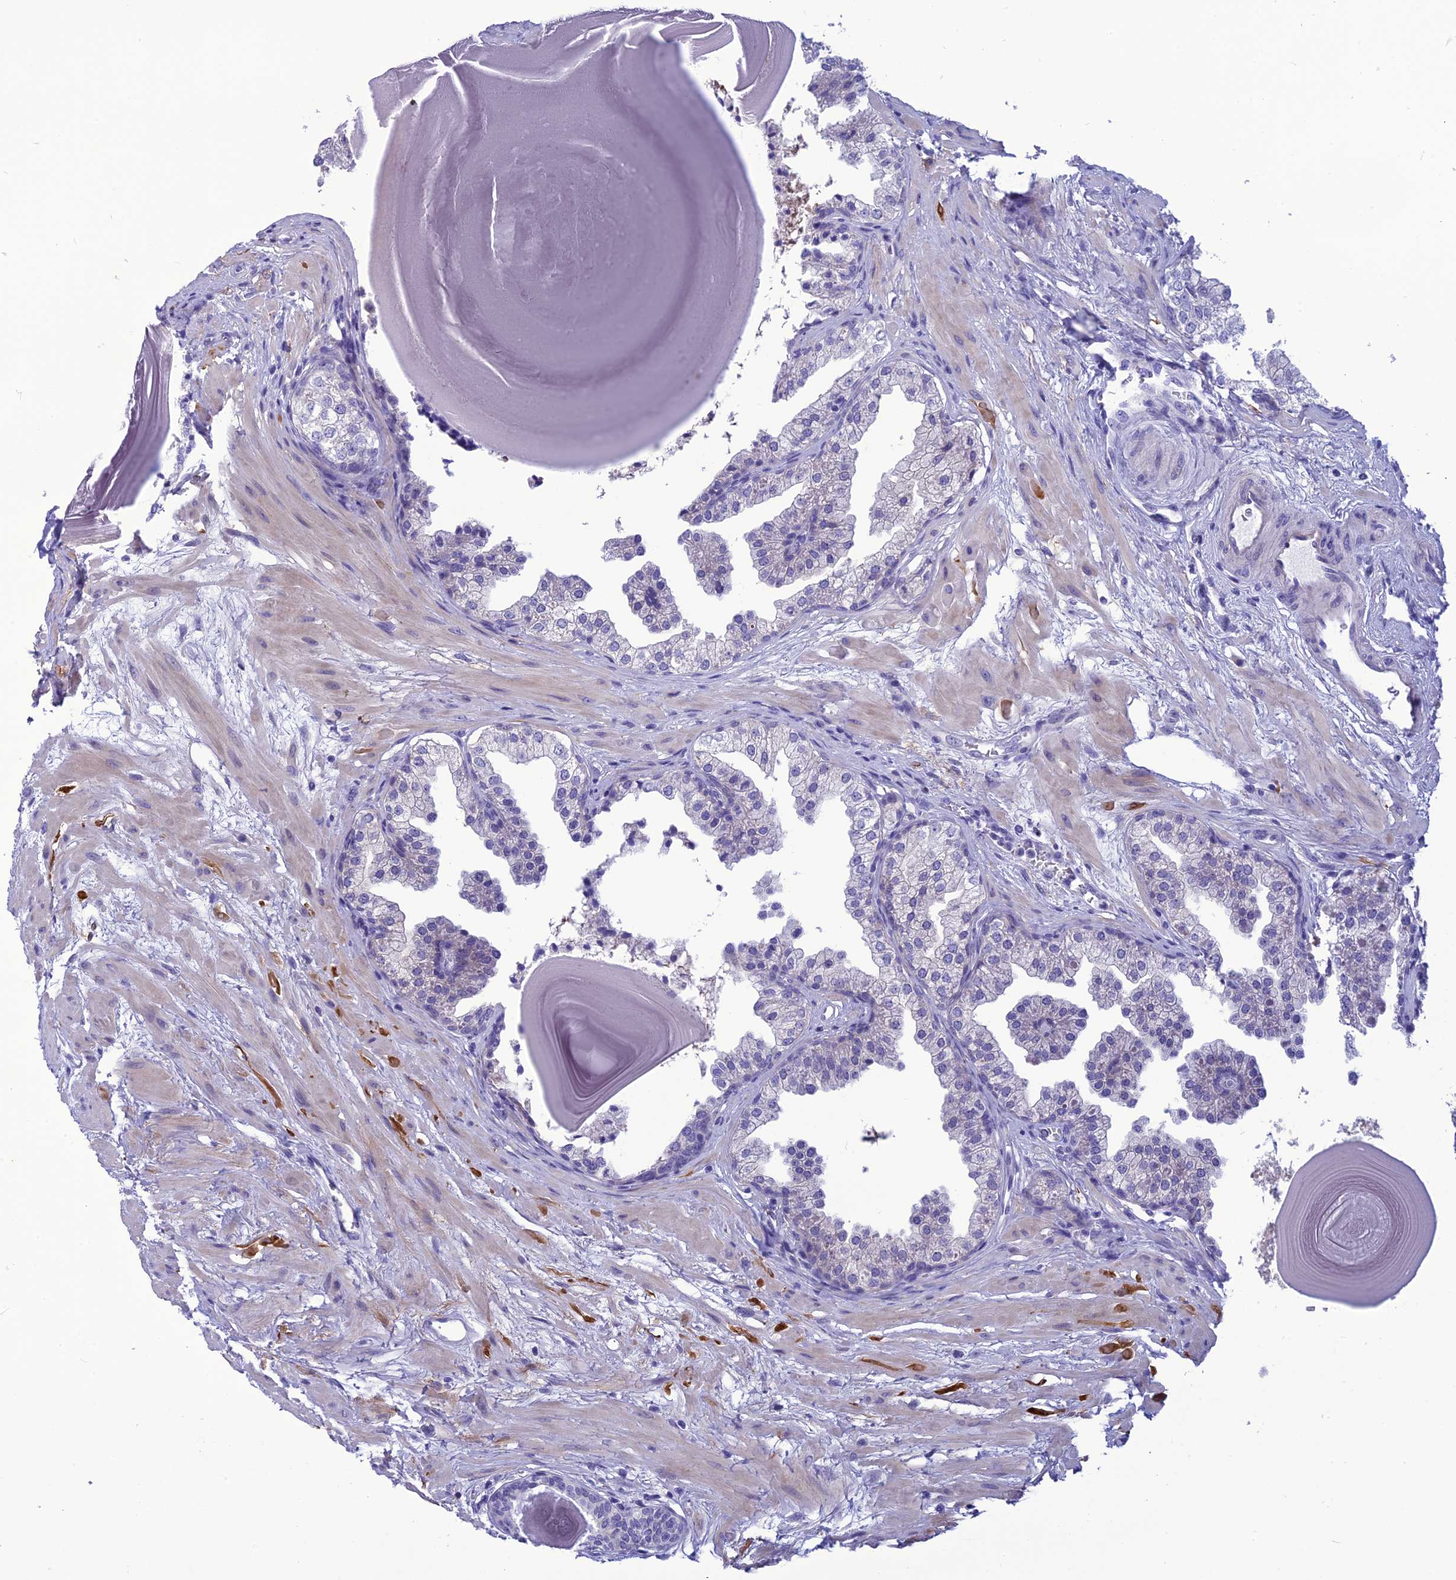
{"staining": {"intensity": "negative", "quantity": "none", "location": "none"}, "tissue": "prostate", "cell_type": "Glandular cells", "image_type": "normal", "snomed": [{"axis": "morphology", "description": "Normal tissue, NOS"}, {"axis": "topography", "description": "Prostate"}], "caption": "High magnification brightfield microscopy of normal prostate stained with DAB (brown) and counterstained with hematoxylin (blue): glandular cells show no significant positivity. (Immunohistochemistry (ihc), brightfield microscopy, high magnification).", "gene": "BBS2", "patient": {"sex": "male", "age": 48}}